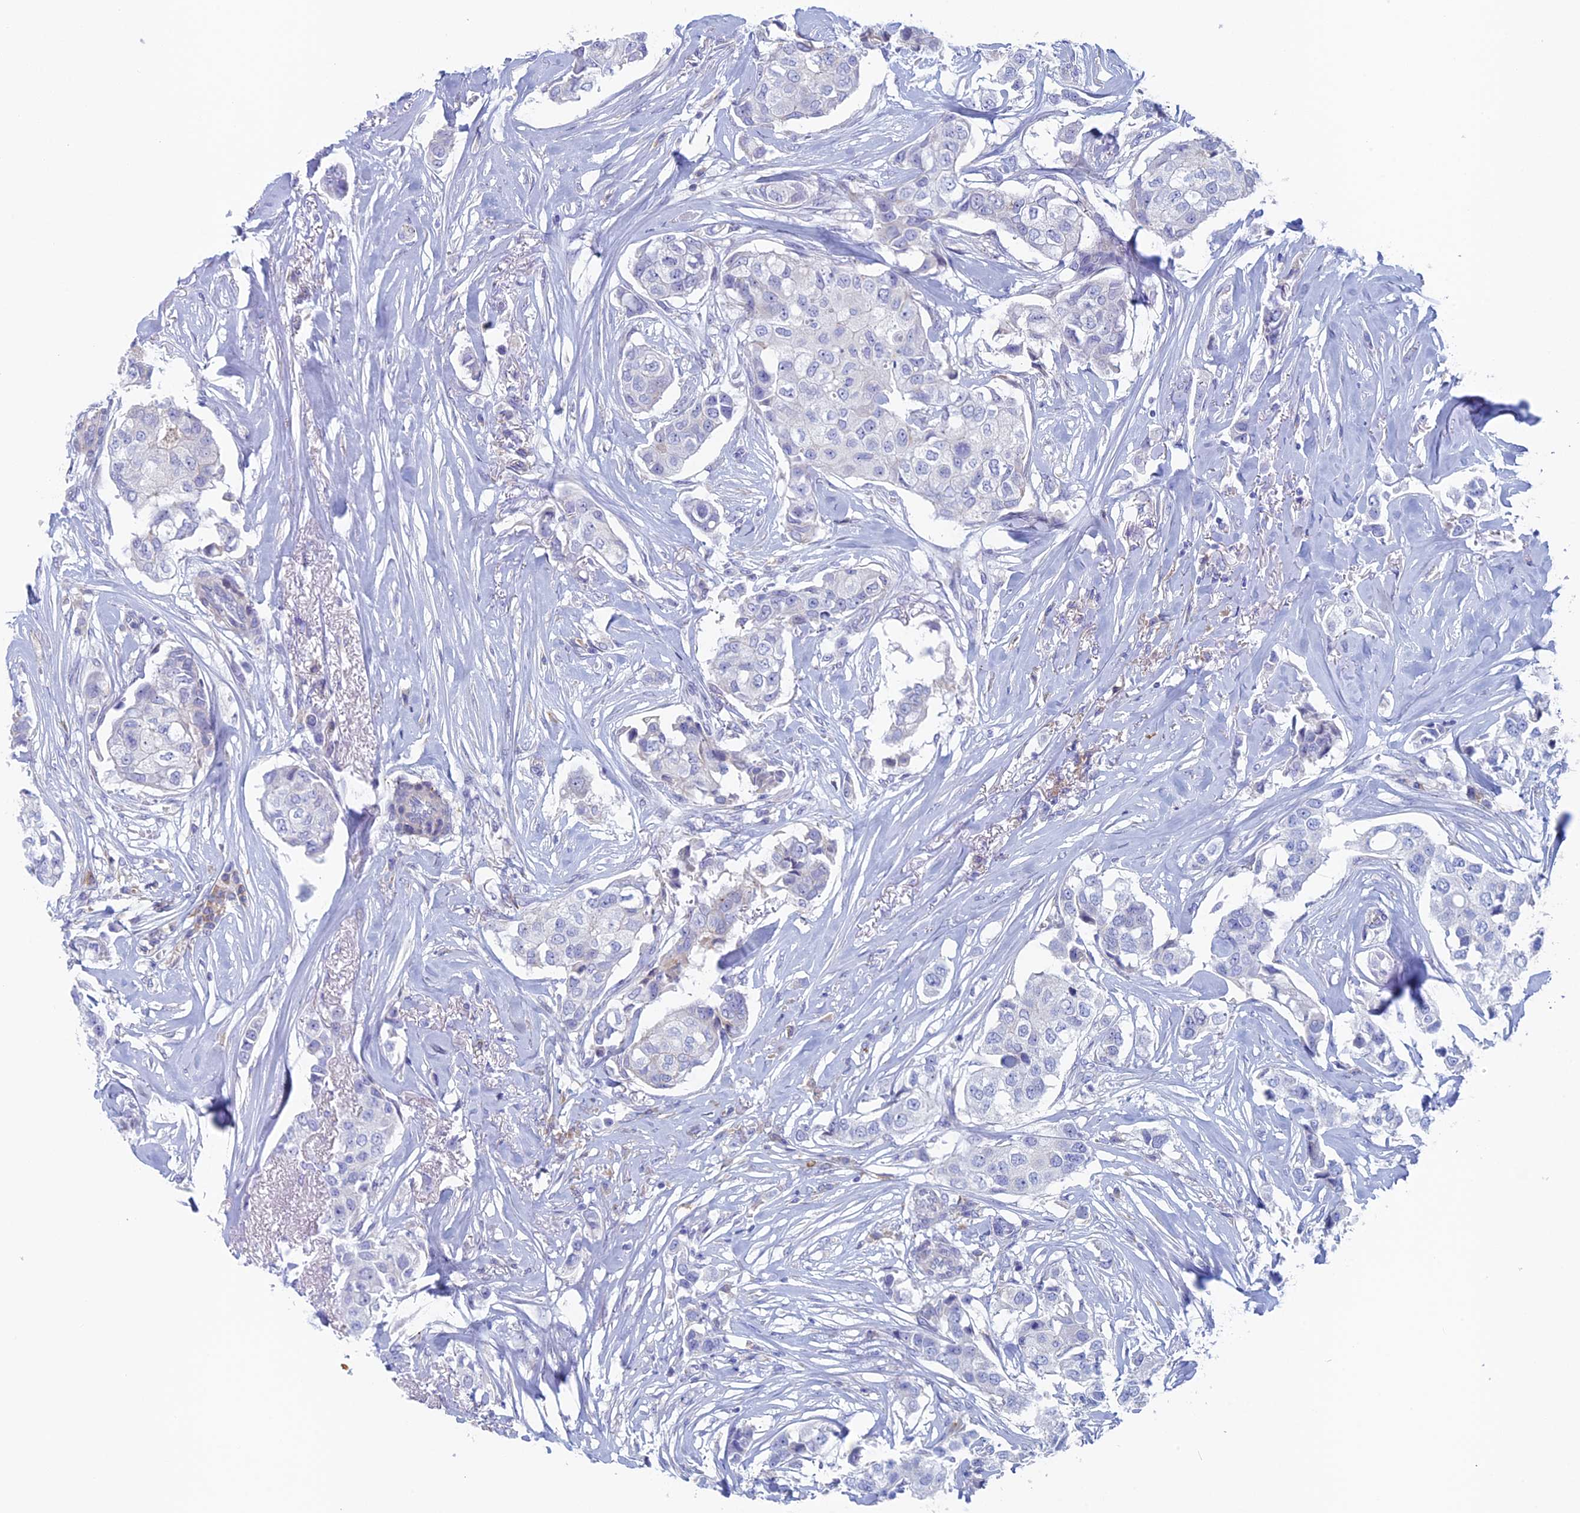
{"staining": {"intensity": "negative", "quantity": "none", "location": "none"}, "tissue": "breast cancer", "cell_type": "Tumor cells", "image_type": "cancer", "snomed": [{"axis": "morphology", "description": "Duct carcinoma"}, {"axis": "topography", "description": "Breast"}], "caption": "DAB (3,3'-diaminobenzidine) immunohistochemical staining of human breast cancer (invasive ductal carcinoma) shows no significant staining in tumor cells.", "gene": "MAGEB6", "patient": {"sex": "female", "age": 80}}